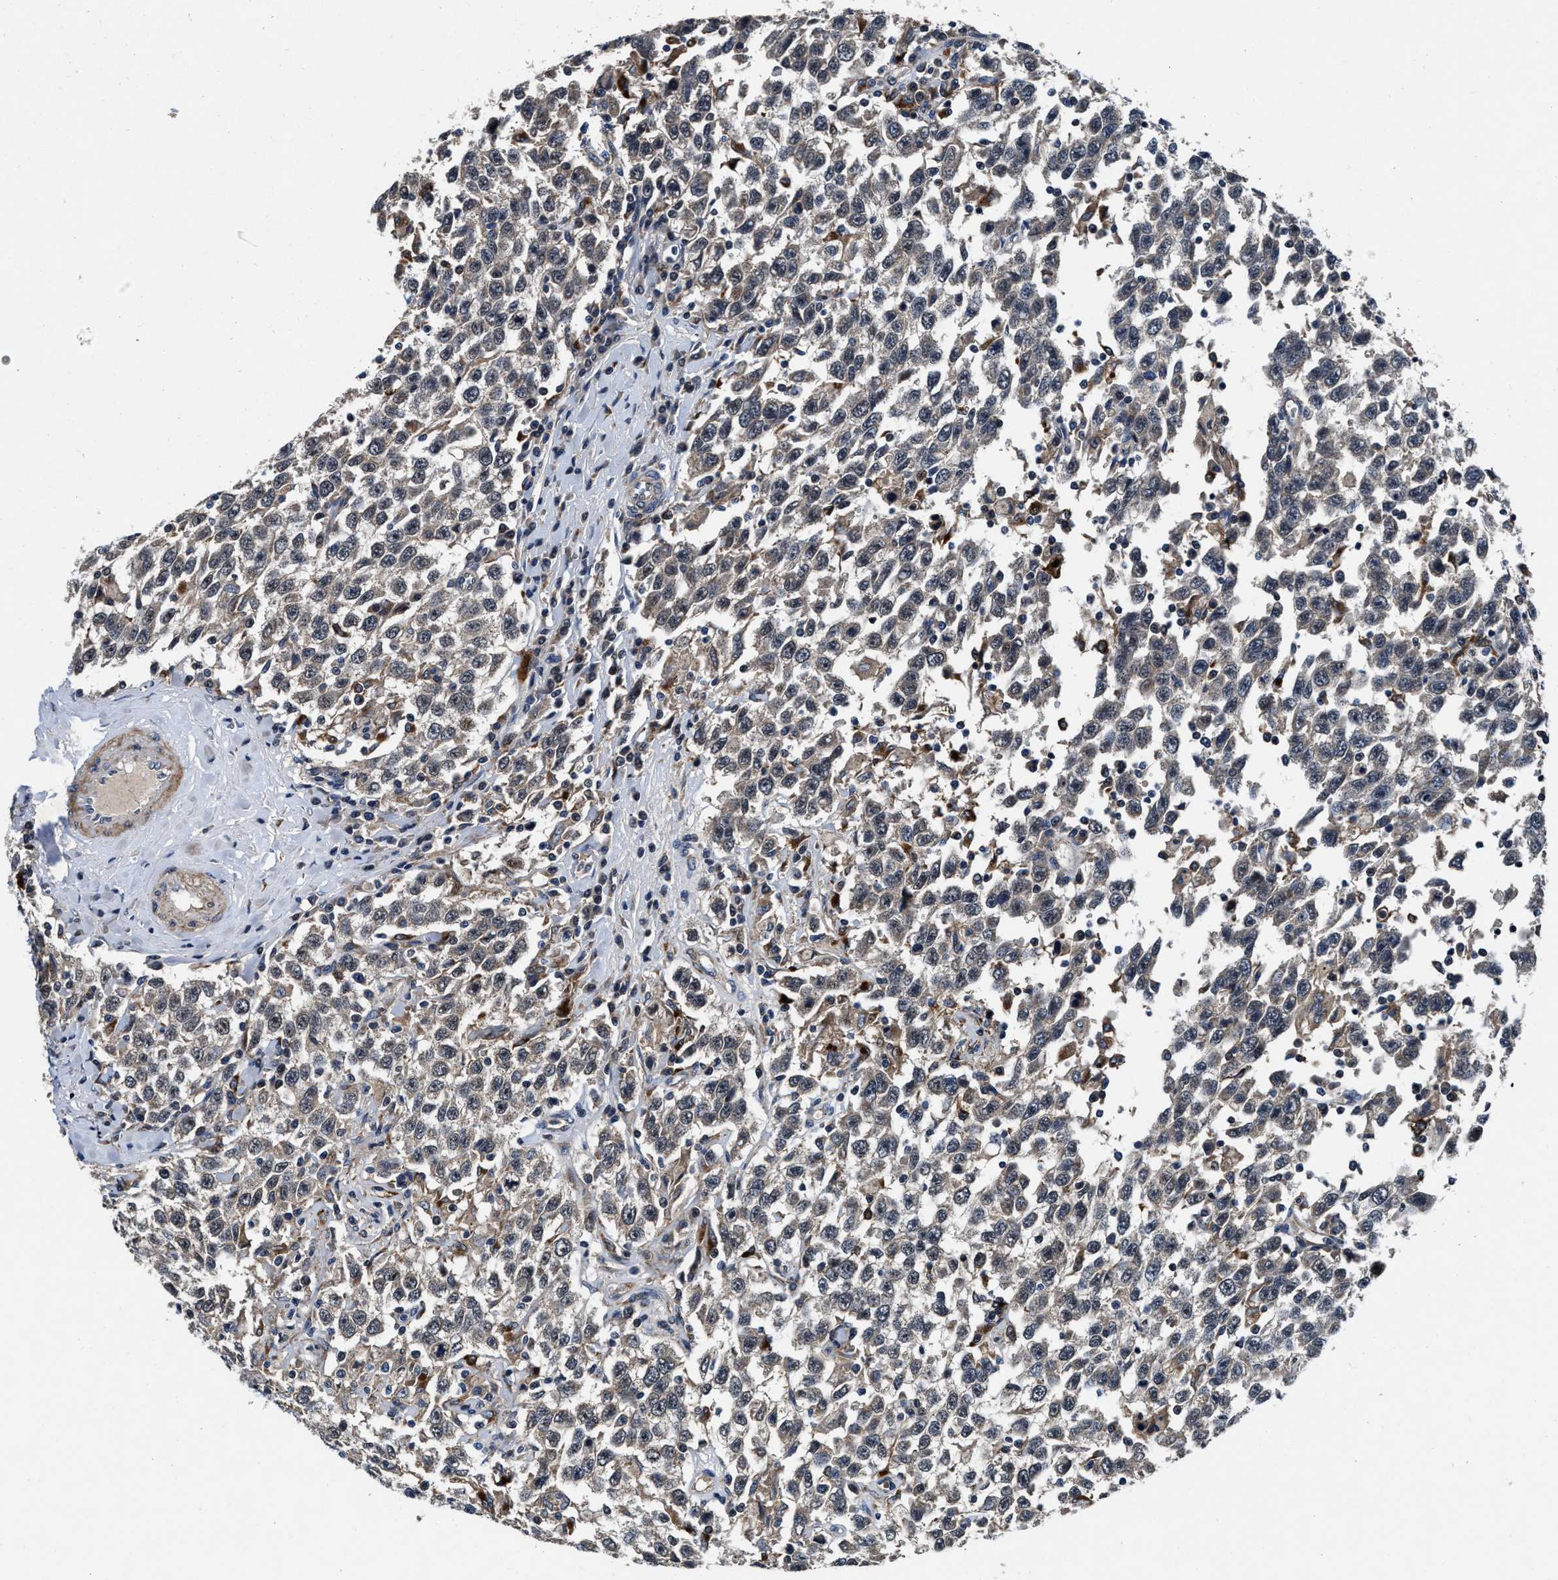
{"staining": {"intensity": "weak", "quantity": "<25%", "location": "cytoplasmic/membranous"}, "tissue": "testis cancer", "cell_type": "Tumor cells", "image_type": "cancer", "snomed": [{"axis": "morphology", "description": "Seminoma, NOS"}, {"axis": "topography", "description": "Testis"}], "caption": "Image shows no protein positivity in tumor cells of seminoma (testis) tissue.", "gene": "C2orf66", "patient": {"sex": "male", "age": 41}}